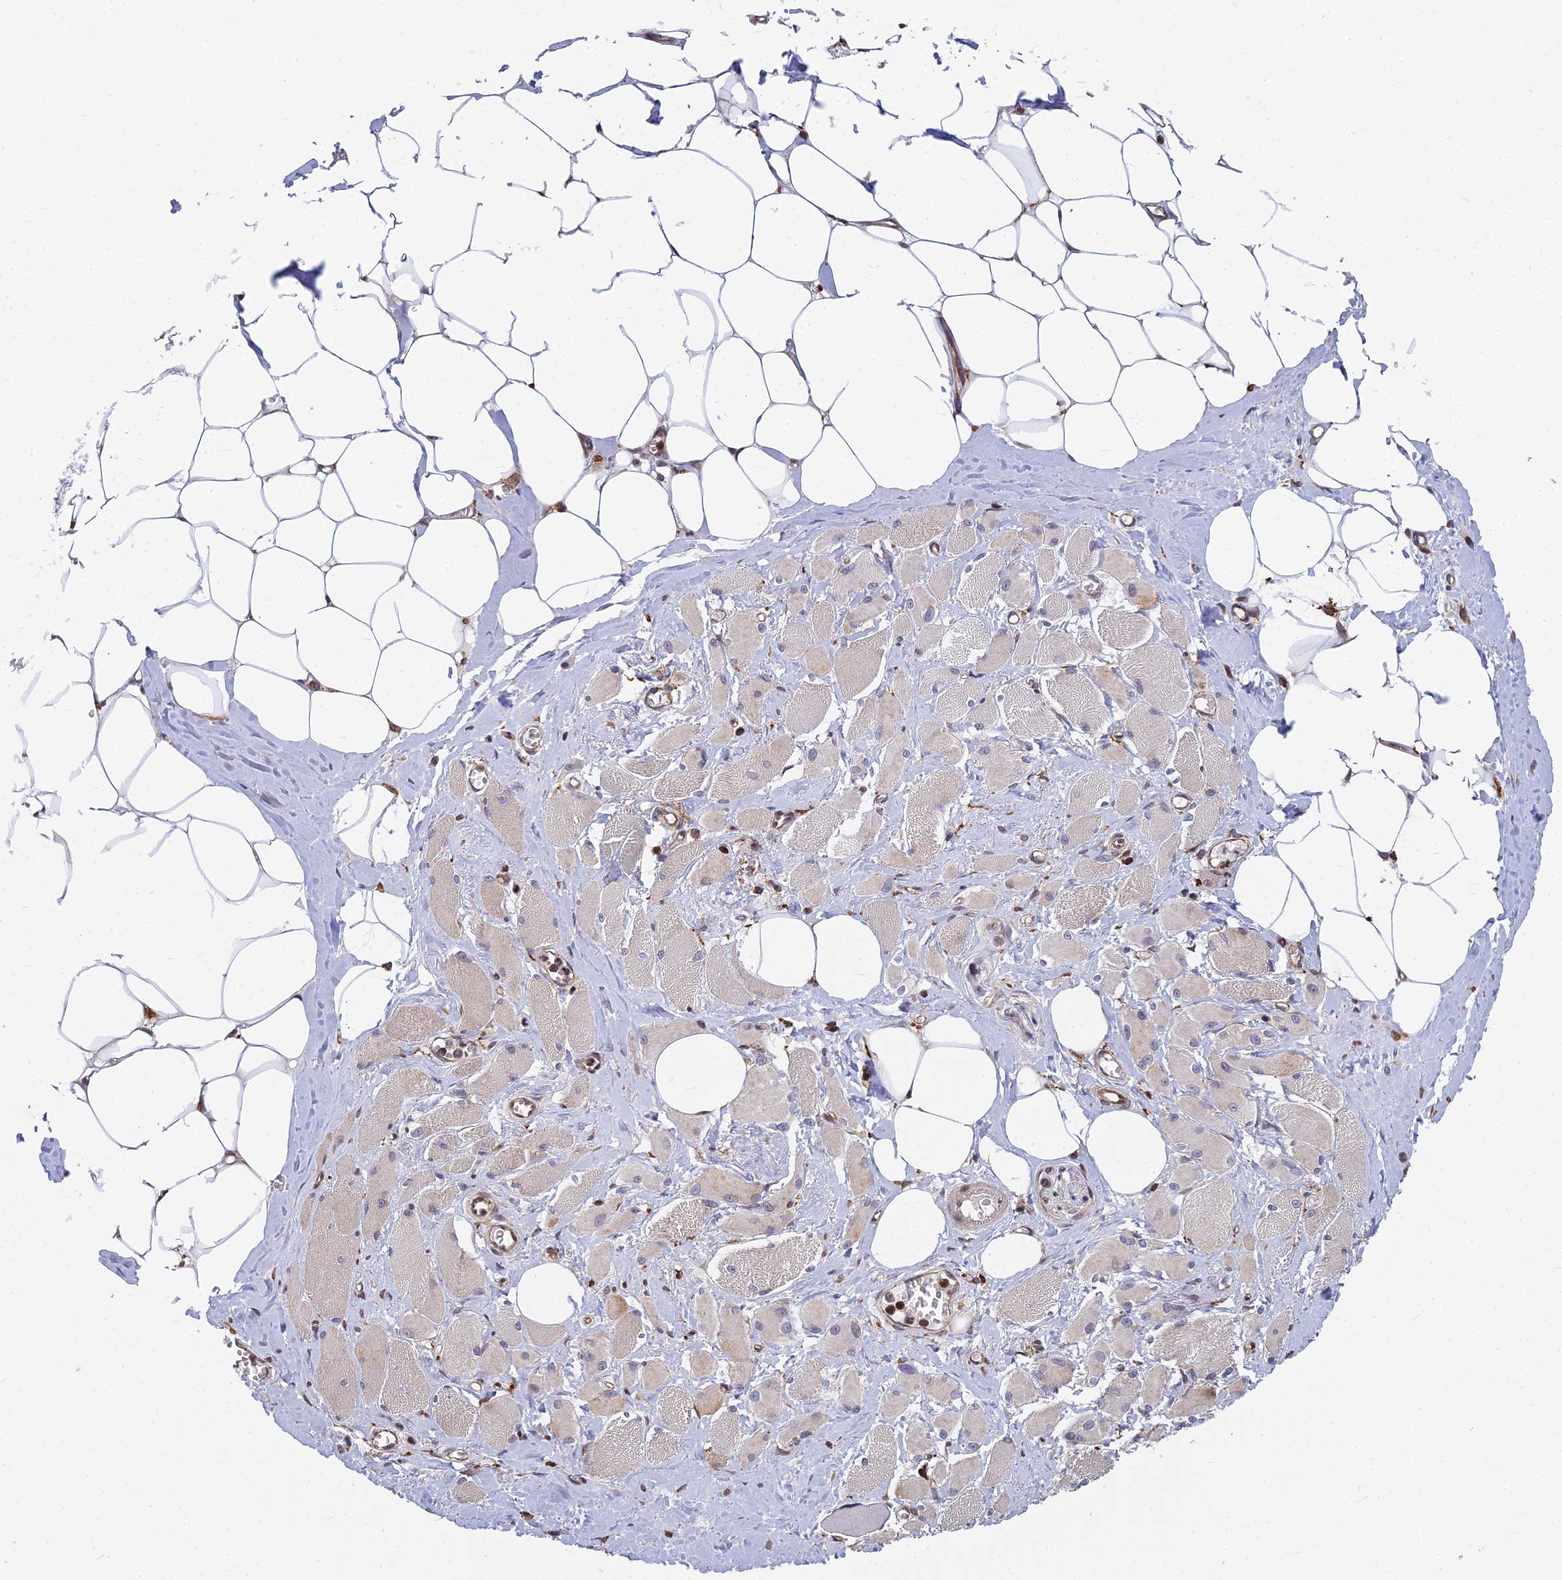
{"staining": {"intensity": "moderate", "quantity": "25%-75%", "location": "cytoplasmic/membranous,nuclear"}, "tissue": "skeletal muscle", "cell_type": "Myocytes", "image_type": "normal", "snomed": [{"axis": "morphology", "description": "Normal tissue, NOS"}, {"axis": "morphology", "description": "Basal cell carcinoma"}, {"axis": "topography", "description": "Skeletal muscle"}], "caption": "Immunohistochemical staining of normal skeletal muscle displays 25%-75% levels of moderate cytoplasmic/membranous,nuclear protein expression in about 25%-75% of myocytes.", "gene": "COMMD2", "patient": {"sex": "female", "age": 64}}